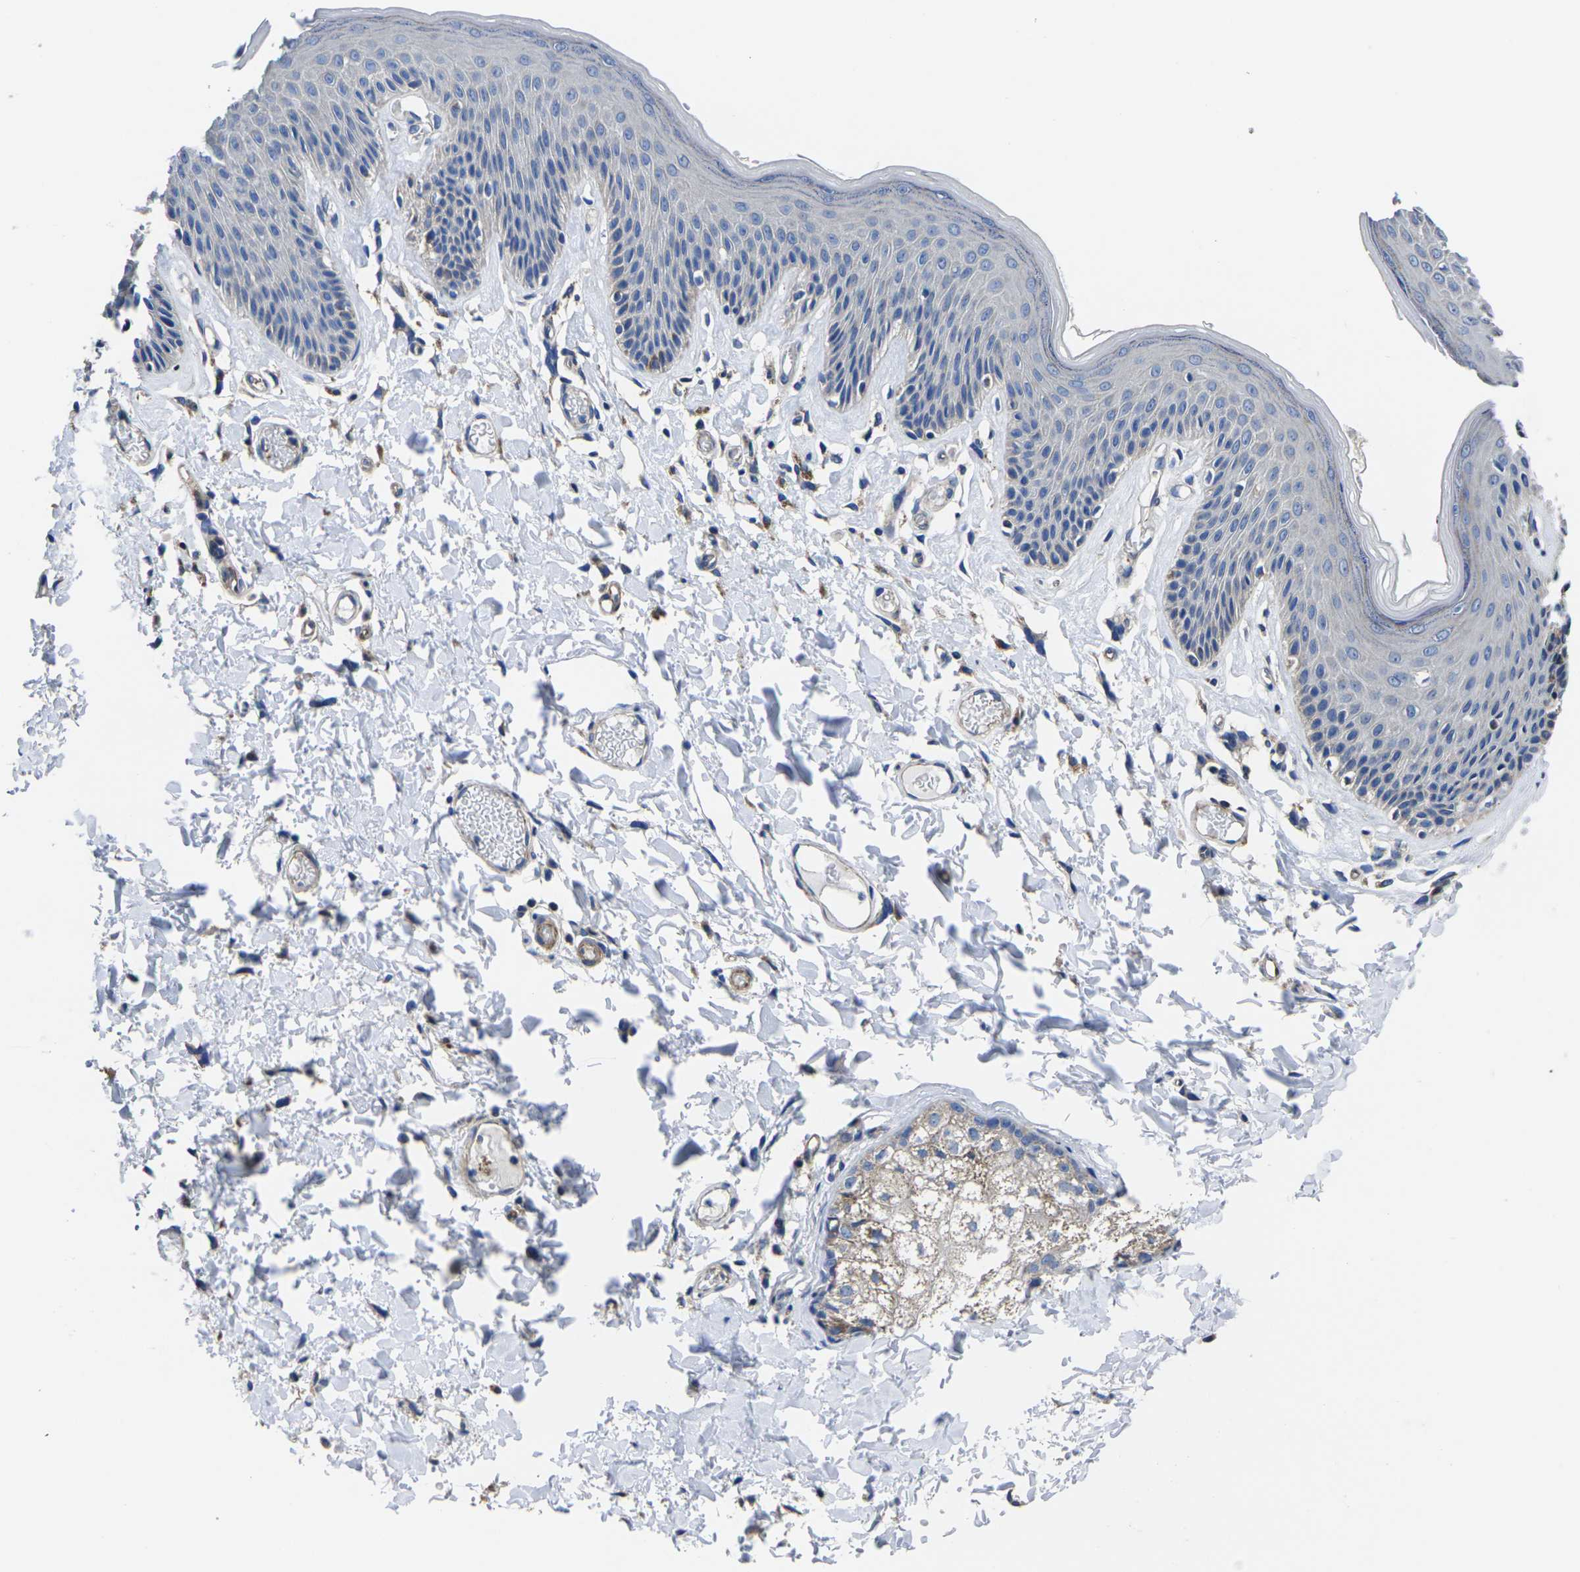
{"staining": {"intensity": "moderate", "quantity": "<25%", "location": "cytoplasmic/membranous"}, "tissue": "skin", "cell_type": "Epidermal cells", "image_type": "normal", "snomed": [{"axis": "morphology", "description": "Normal tissue, NOS"}, {"axis": "topography", "description": "Vulva"}], "caption": "Epidermal cells display low levels of moderate cytoplasmic/membranous expression in about <25% of cells in unremarkable human skin.", "gene": "GPR4", "patient": {"sex": "female", "age": 73}}